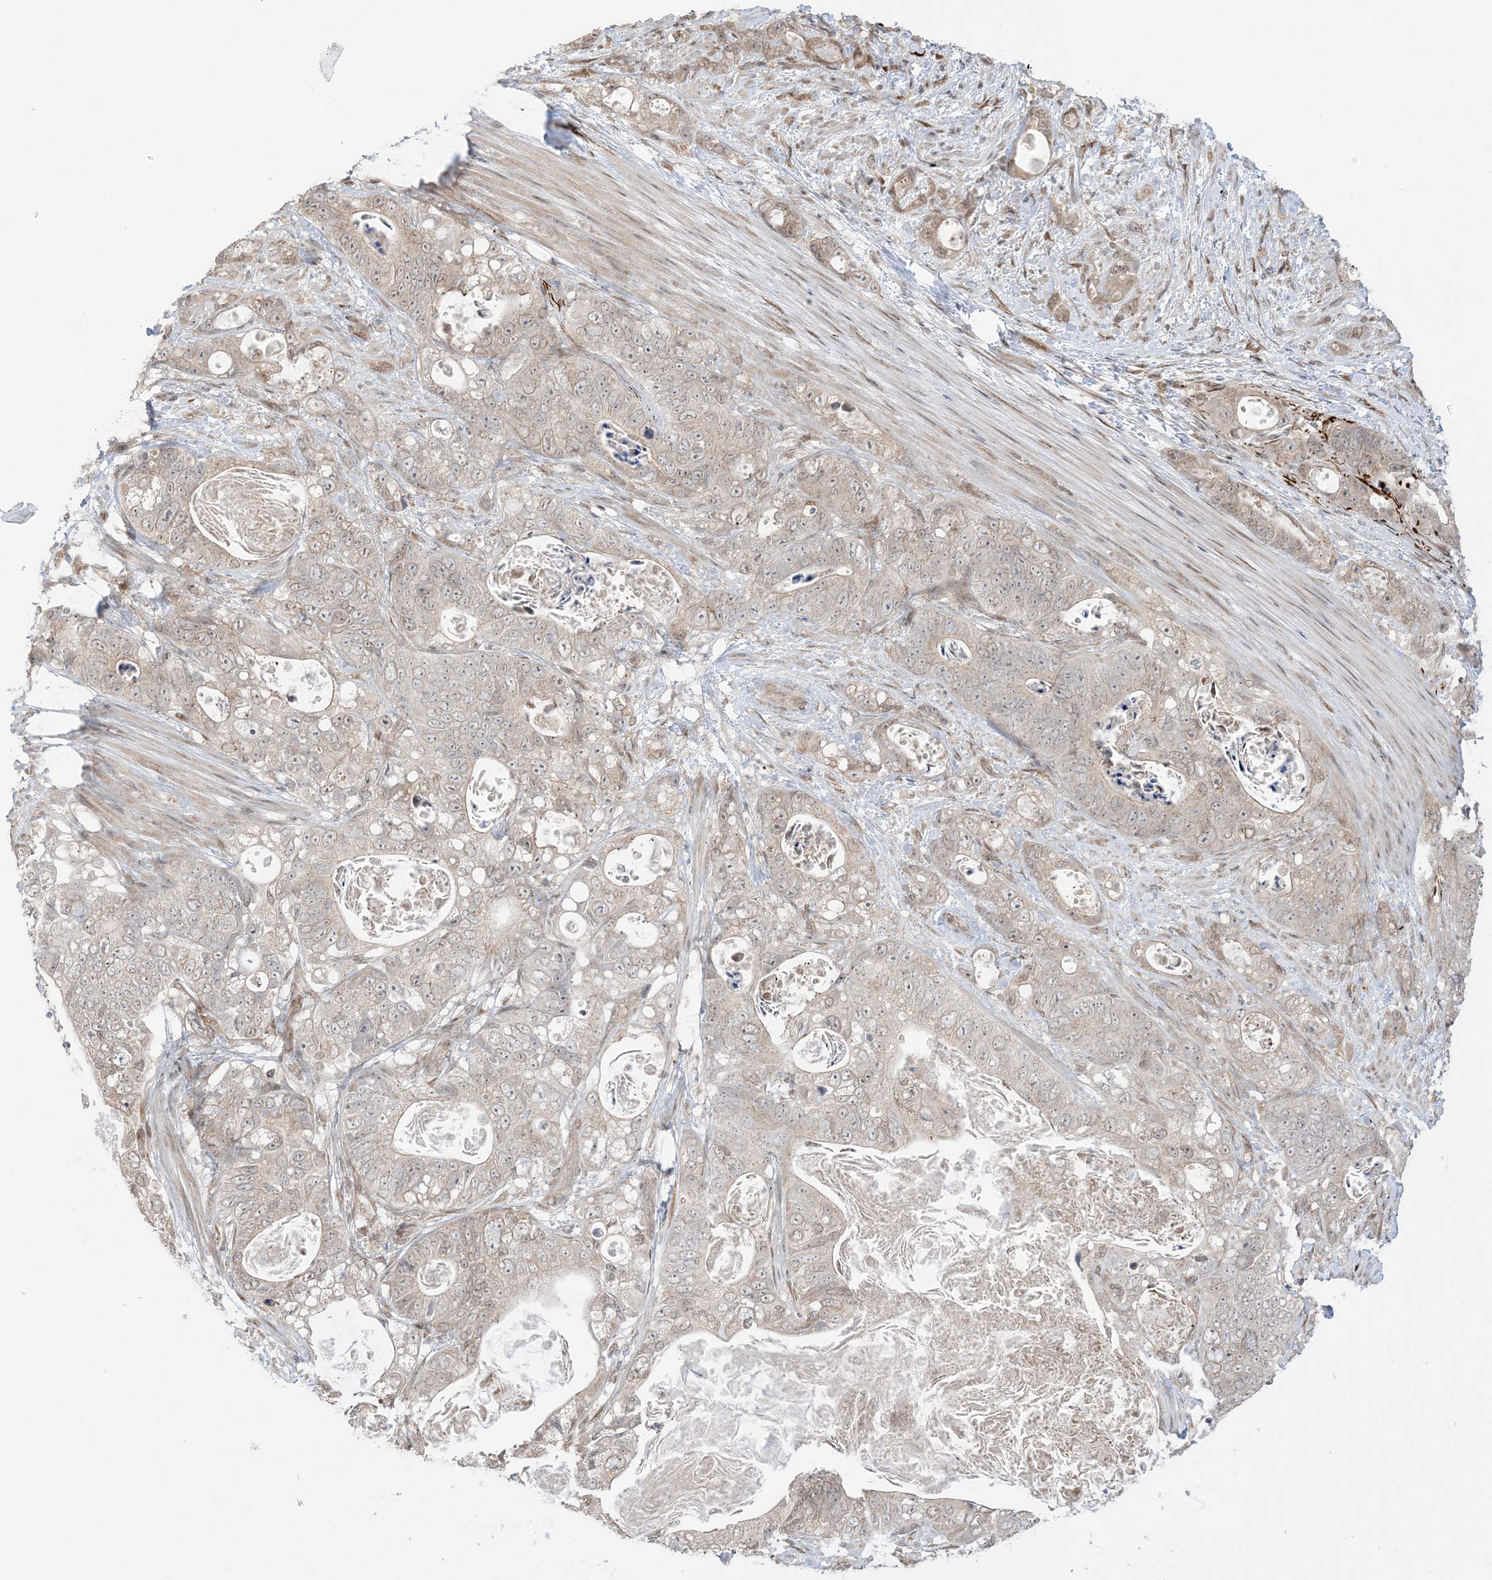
{"staining": {"intensity": "weak", "quantity": "25%-75%", "location": "cytoplasmic/membranous,nuclear"}, "tissue": "stomach cancer", "cell_type": "Tumor cells", "image_type": "cancer", "snomed": [{"axis": "morphology", "description": "Normal tissue, NOS"}, {"axis": "morphology", "description": "Adenocarcinoma, NOS"}, {"axis": "topography", "description": "Stomach"}], "caption": "Adenocarcinoma (stomach) stained with a brown dye shows weak cytoplasmic/membranous and nuclear positive expression in approximately 25%-75% of tumor cells.", "gene": "UBE2E2", "patient": {"sex": "female", "age": 89}}